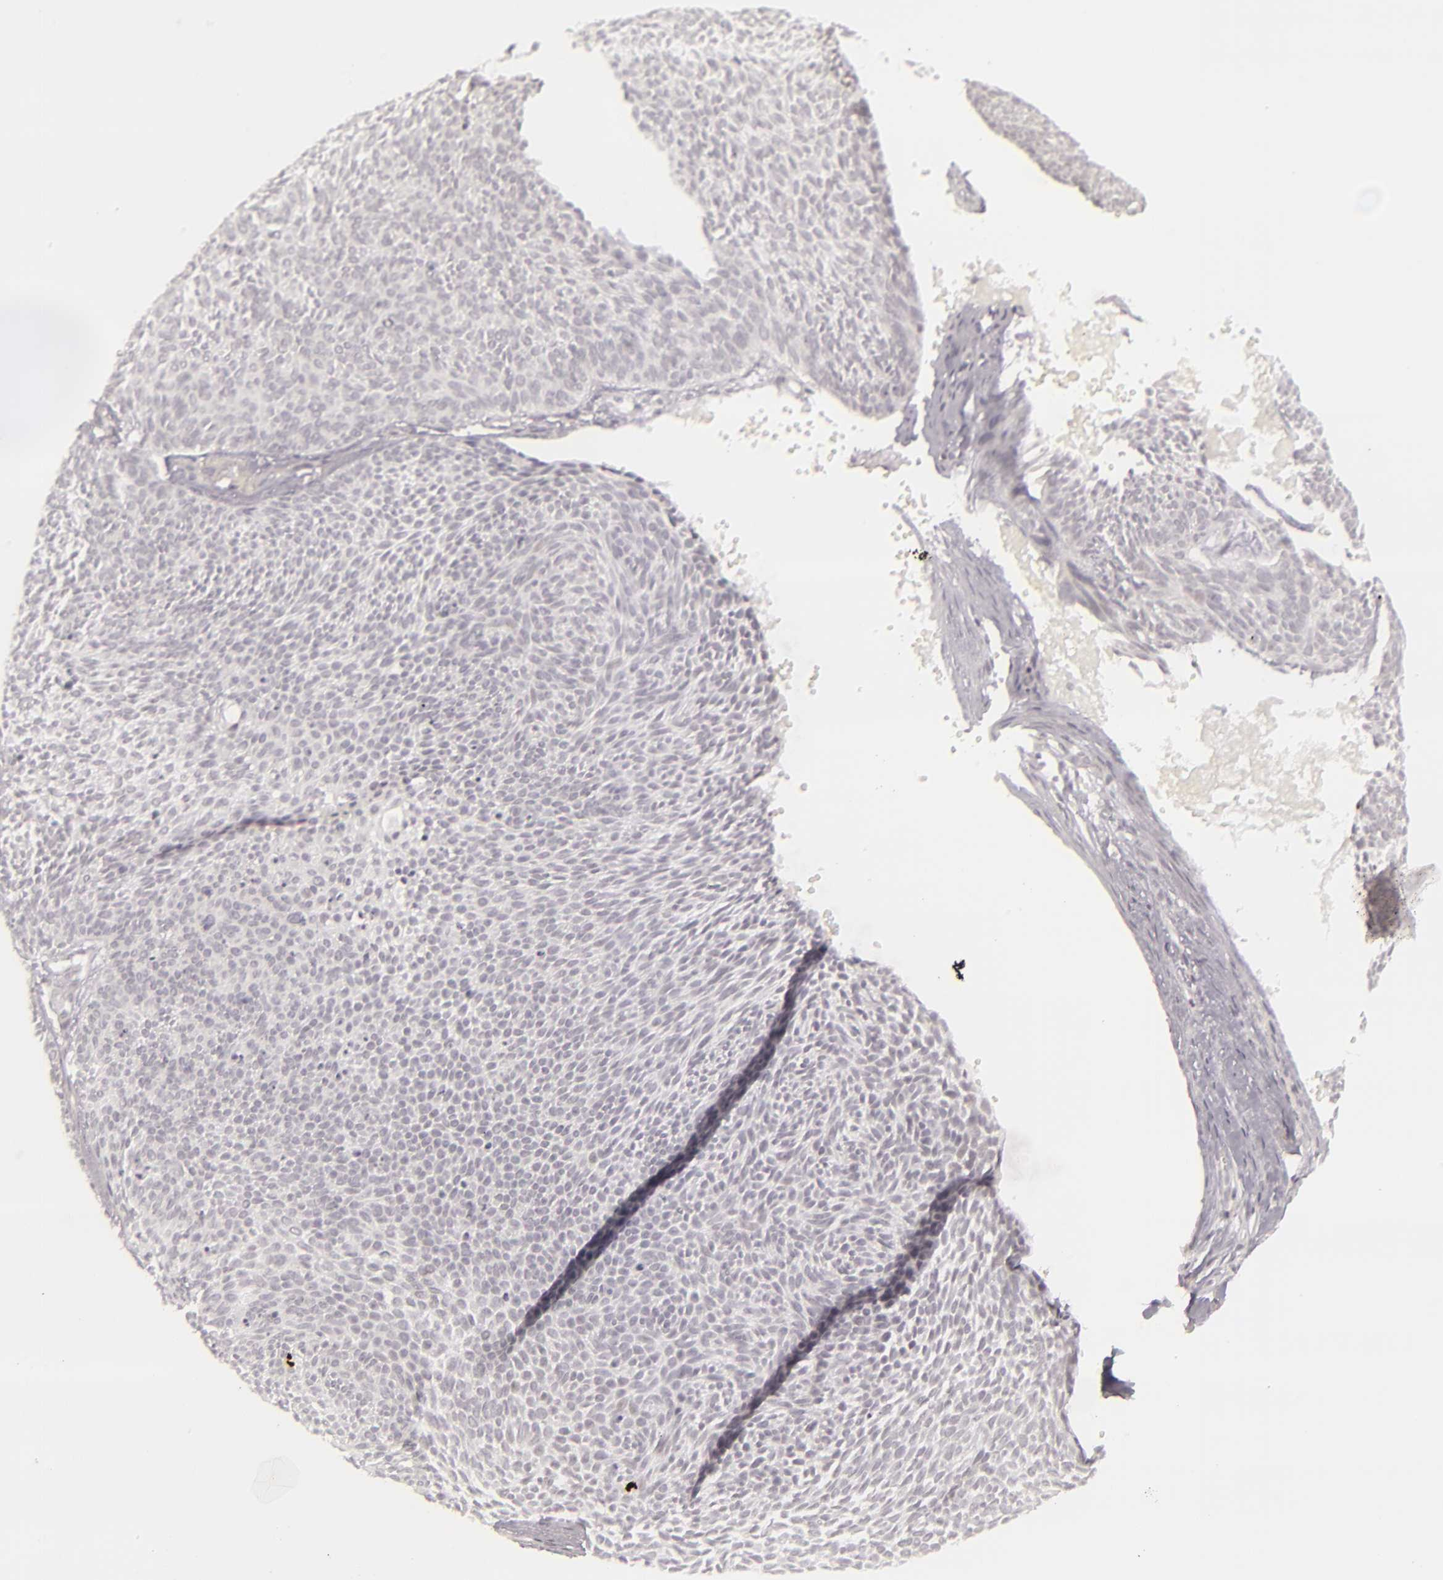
{"staining": {"intensity": "negative", "quantity": "none", "location": "none"}, "tissue": "skin cancer", "cell_type": "Tumor cells", "image_type": "cancer", "snomed": [{"axis": "morphology", "description": "Basal cell carcinoma"}, {"axis": "topography", "description": "Skin"}], "caption": "This photomicrograph is of basal cell carcinoma (skin) stained with immunohistochemistry to label a protein in brown with the nuclei are counter-stained blue. There is no positivity in tumor cells.", "gene": "SIX1", "patient": {"sex": "male", "age": 84}}